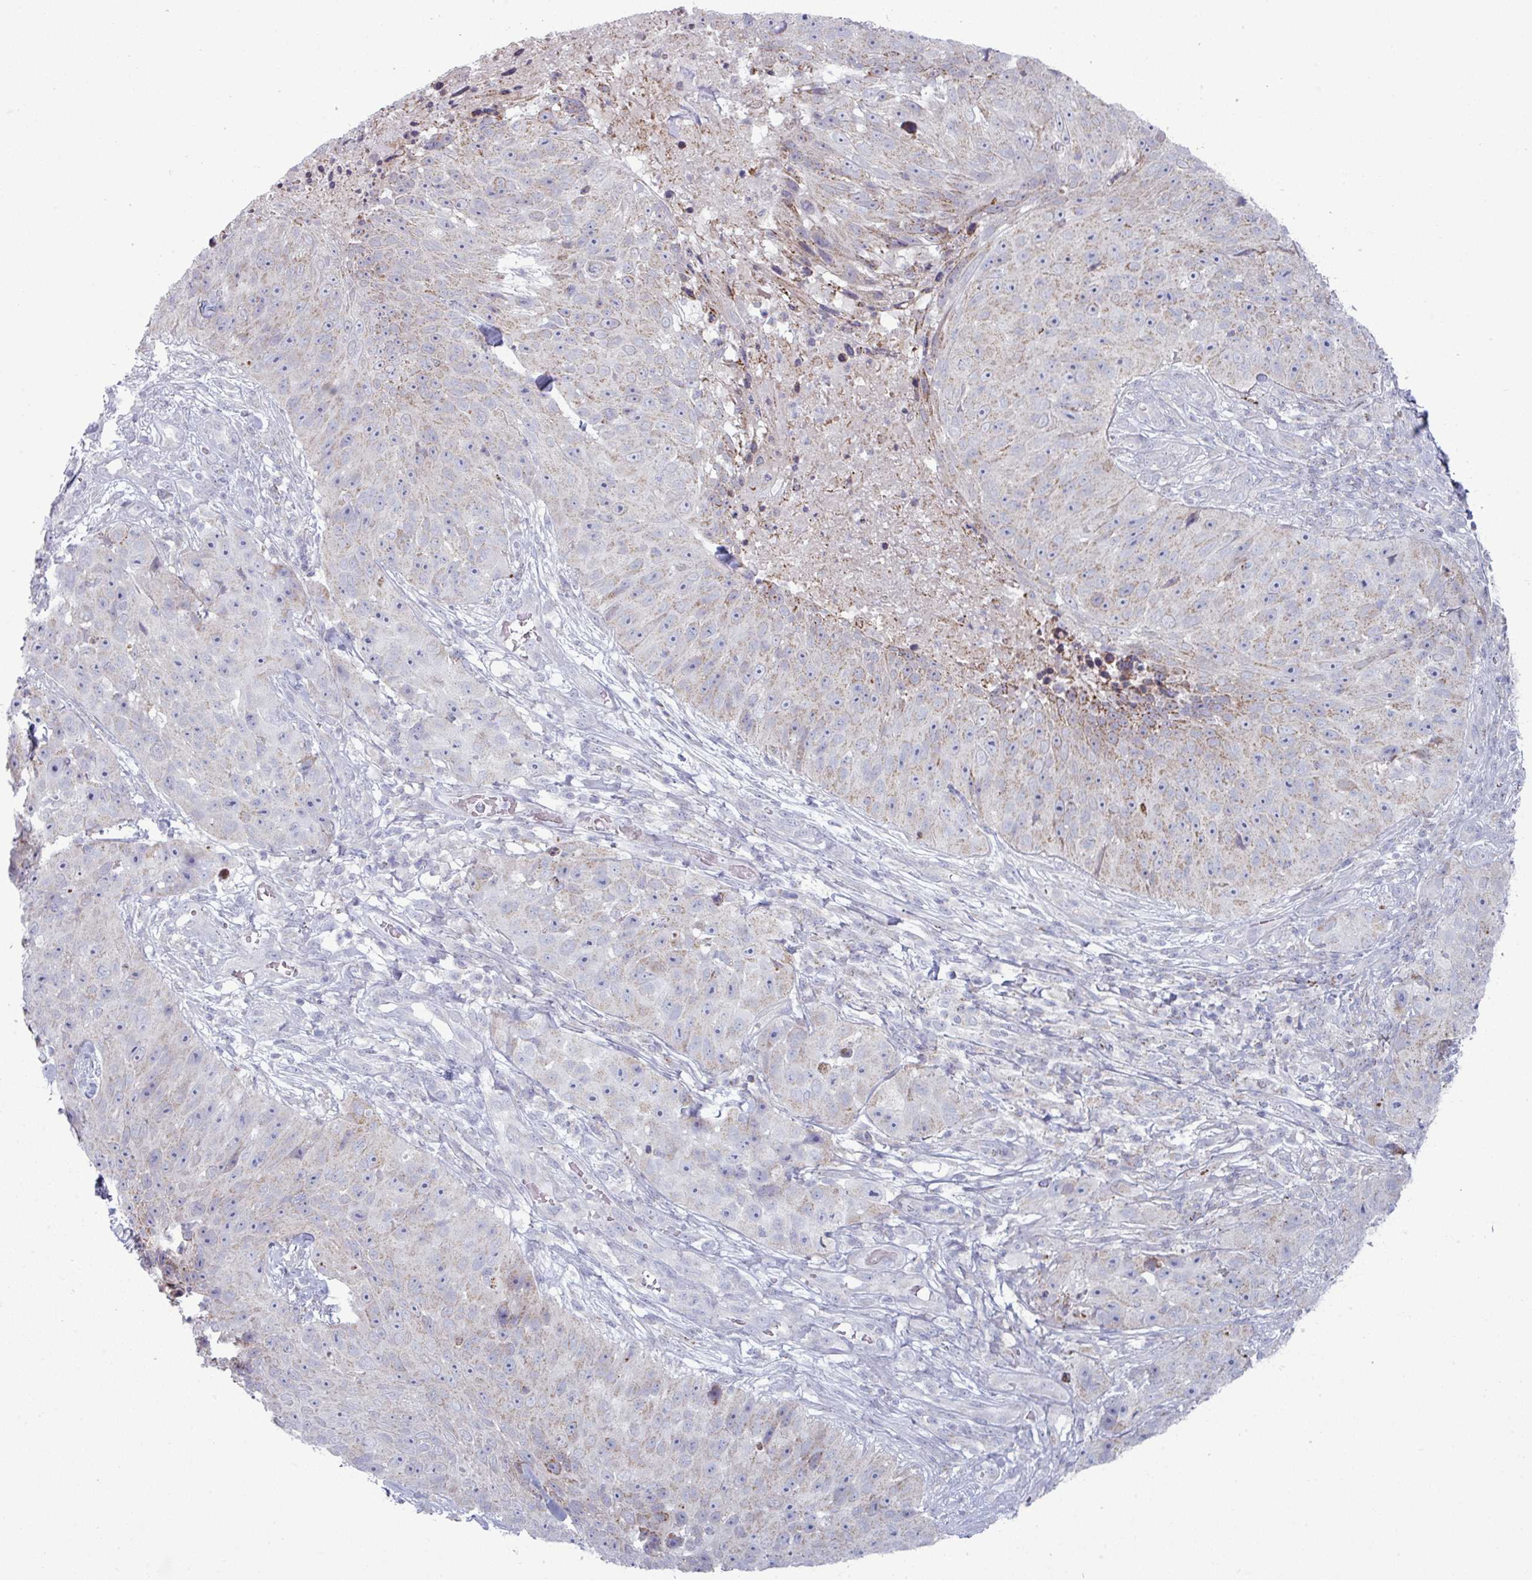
{"staining": {"intensity": "weak", "quantity": "25%-75%", "location": "cytoplasmic/membranous"}, "tissue": "skin cancer", "cell_type": "Tumor cells", "image_type": "cancer", "snomed": [{"axis": "morphology", "description": "Squamous cell carcinoma, NOS"}, {"axis": "topography", "description": "Skin"}], "caption": "Immunohistochemical staining of squamous cell carcinoma (skin) exhibits weak cytoplasmic/membranous protein staining in about 25%-75% of tumor cells.", "gene": "ZNF615", "patient": {"sex": "female", "age": 87}}